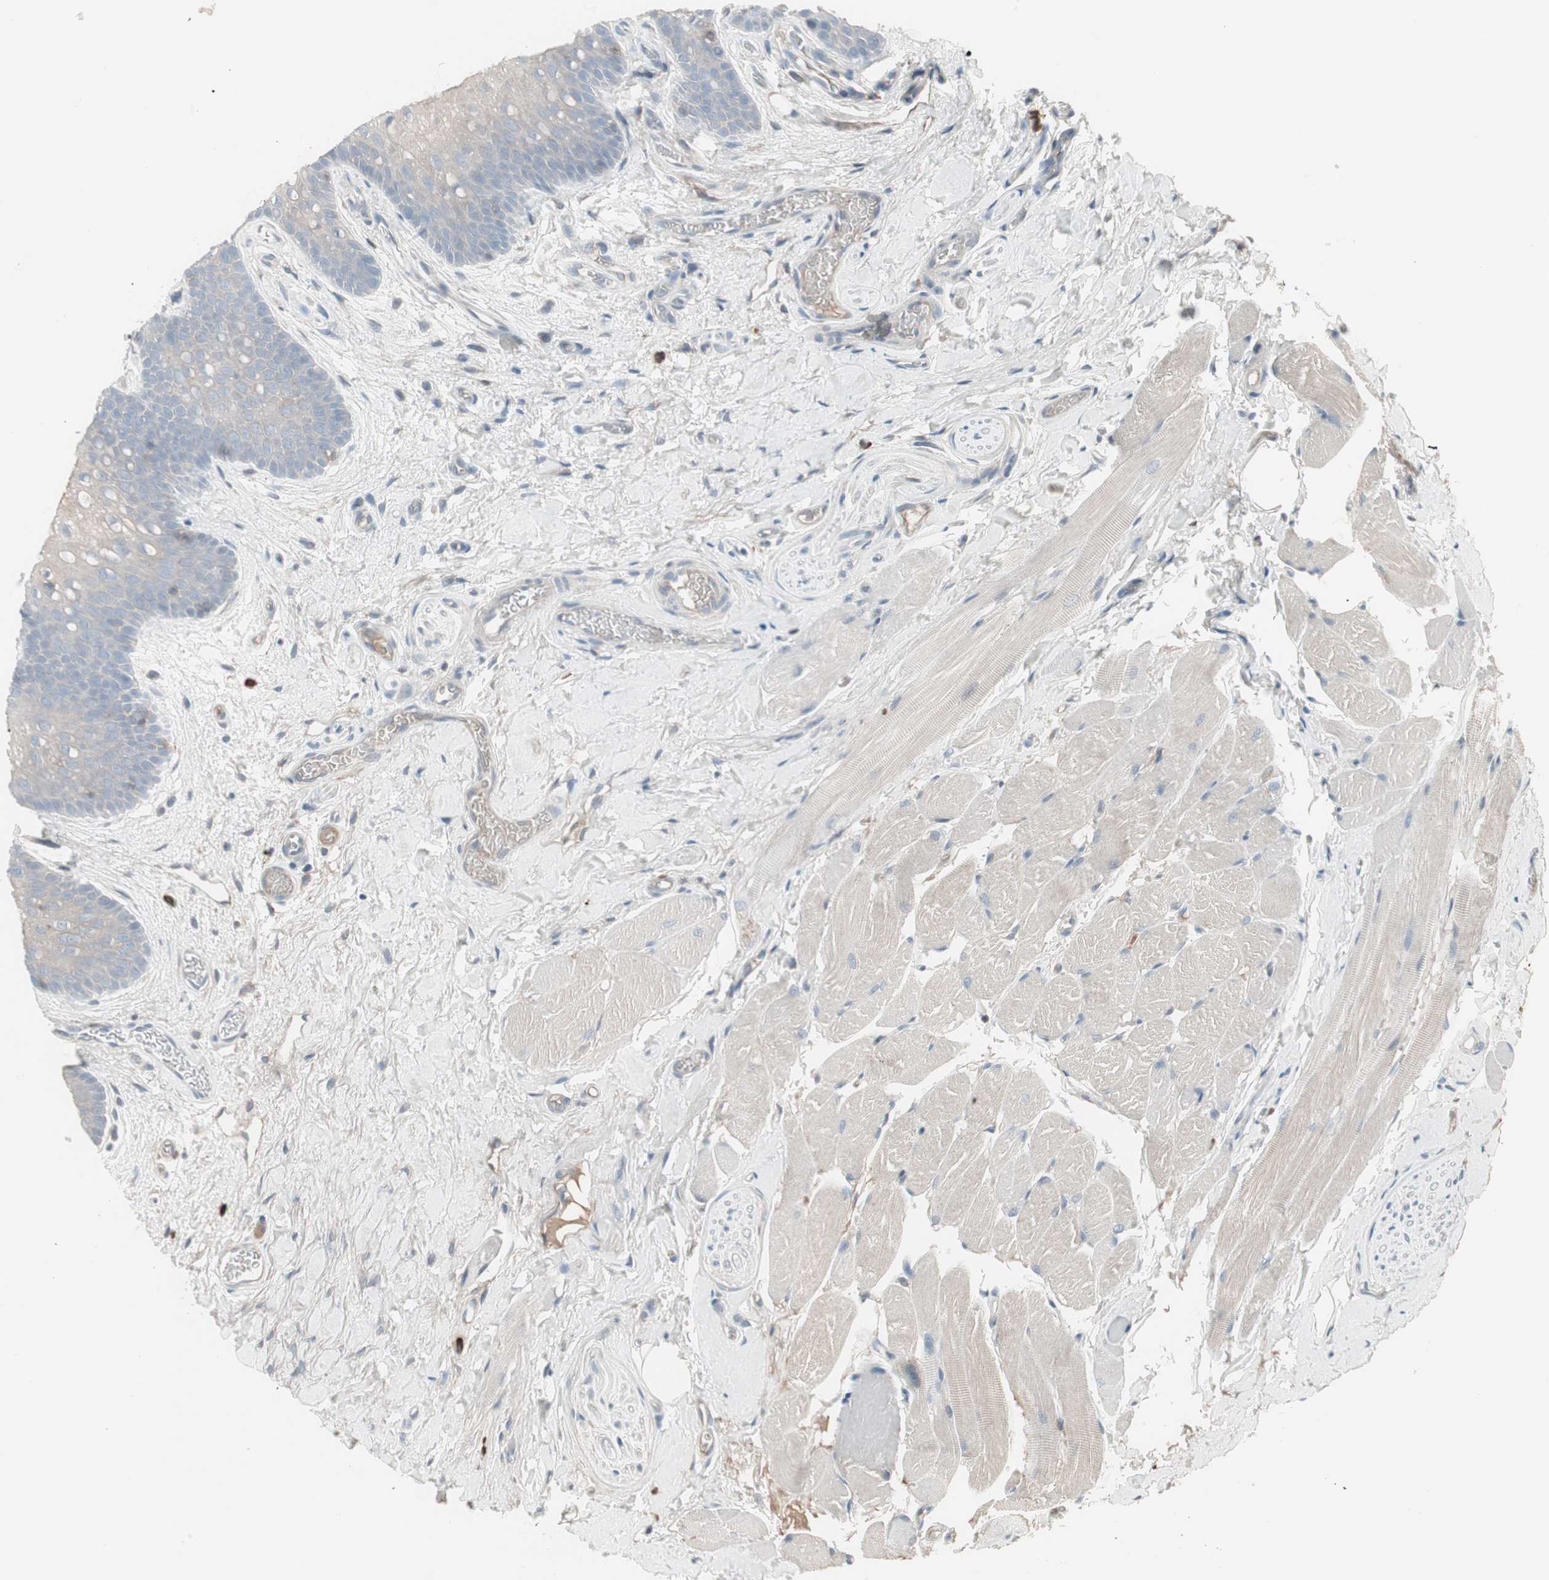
{"staining": {"intensity": "weak", "quantity": "<25%", "location": "cytoplasmic/membranous"}, "tissue": "oral mucosa", "cell_type": "Squamous epithelial cells", "image_type": "normal", "snomed": [{"axis": "morphology", "description": "Normal tissue, NOS"}, {"axis": "topography", "description": "Oral tissue"}], "caption": "Squamous epithelial cells show no significant protein expression in normal oral mucosa. The staining was performed using DAB (3,3'-diaminobenzidine) to visualize the protein expression in brown, while the nuclei were stained in blue with hematoxylin (Magnification: 20x).", "gene": "ZSCAN32", "patient": {"sex": "male", "age": 54}}